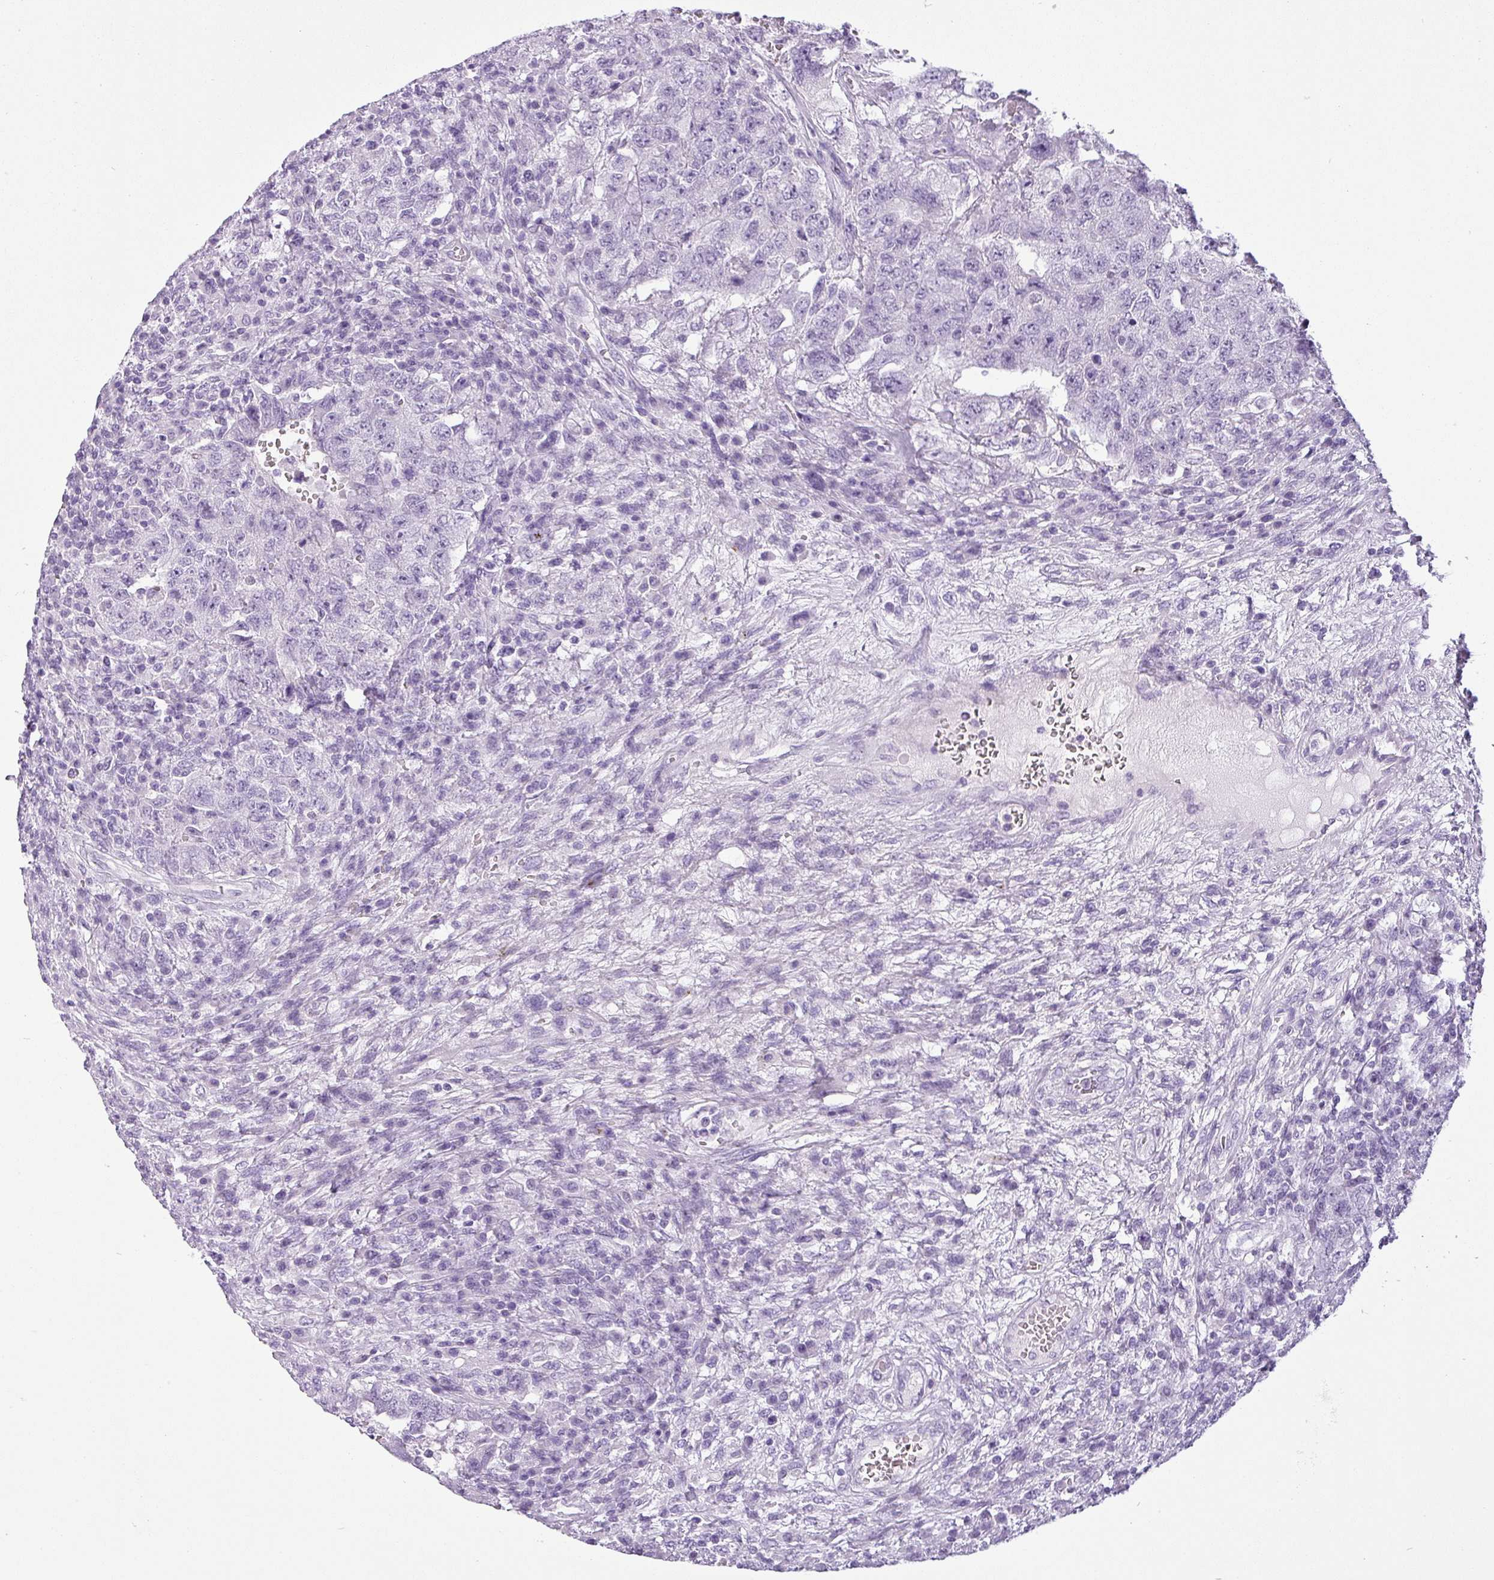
{"staining": {"intensity": "negative", "quantity": "none", "location": "none"}, "tissue": "testis cancer", "cell_type": "Tumor cells", "image_type": "cancer", "snomed": [{"axis": "morphology", "description": "Carcinoma, Embryonal, NOS"}, {"axis": "topography", "description": "Testis"}], "caption": "Testis embryonal carcinoma stained for a protein using immunohistochemistry (IHC) displays no staining tumor cells.", "gene": "CDH16", "patient": {"sex": "male", "age": 26}}